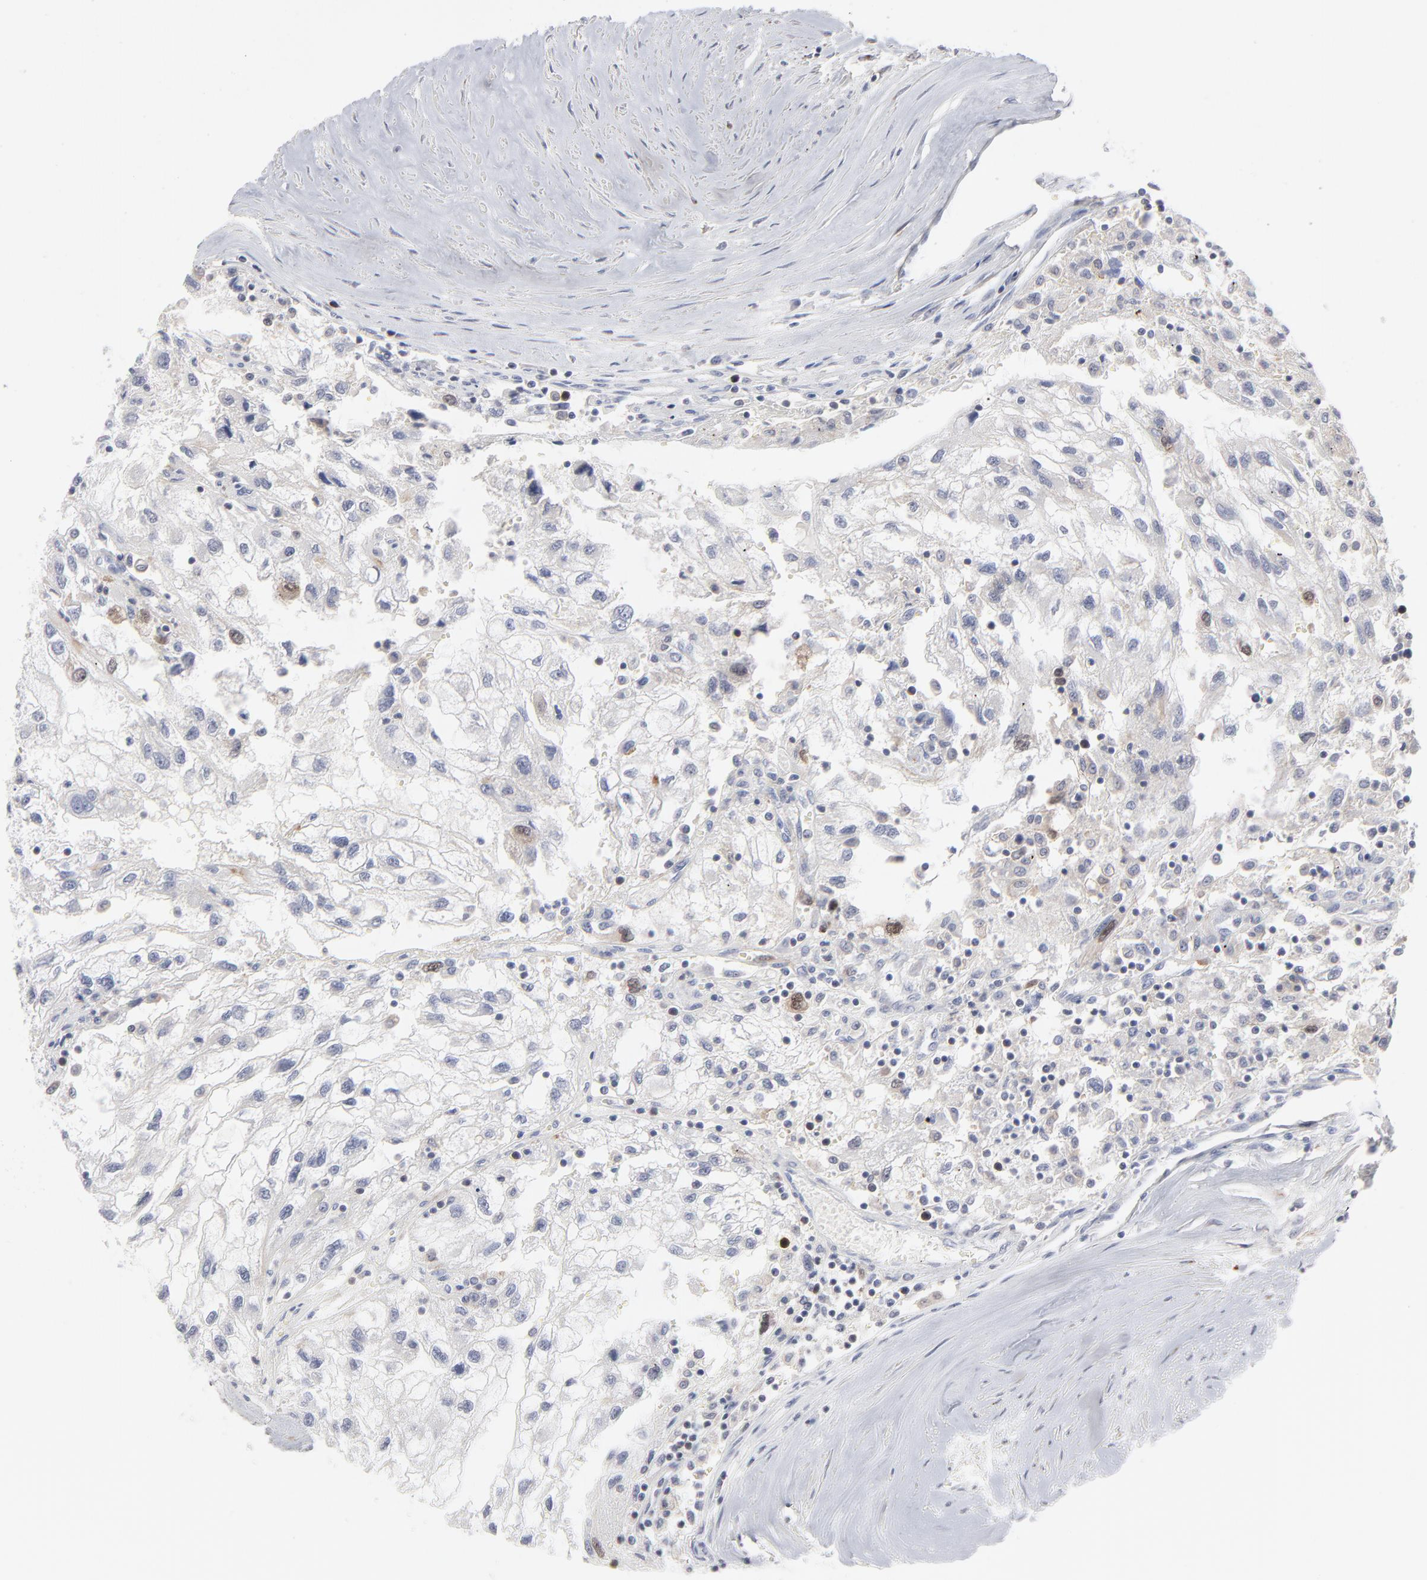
{"staining": {"intensity": "moderate", "quantity": "<25%", "location": "cytoplasmic/membranous,nuclear"}, "tissue": "renal cancer", "cell_type": "Tumor cells", "image_type": "cancer", "snomed": [{"axis": "morphology", "description": "Normal tissue, NOS"}, {"axis": "morphology", "description": "Adenocarcinoma, NOS"}, {"axis": "topography", "description": "Kidney"}], "caption": "DAB immunohistochemical staining of renal cancer (adenocarcinoma) shows moderate cytoplasmic/membranous and nuclear protein expression in about <25% of tumor cells.", "gene": "AURKA", "patient": {"sex": "male", "age": 71}}